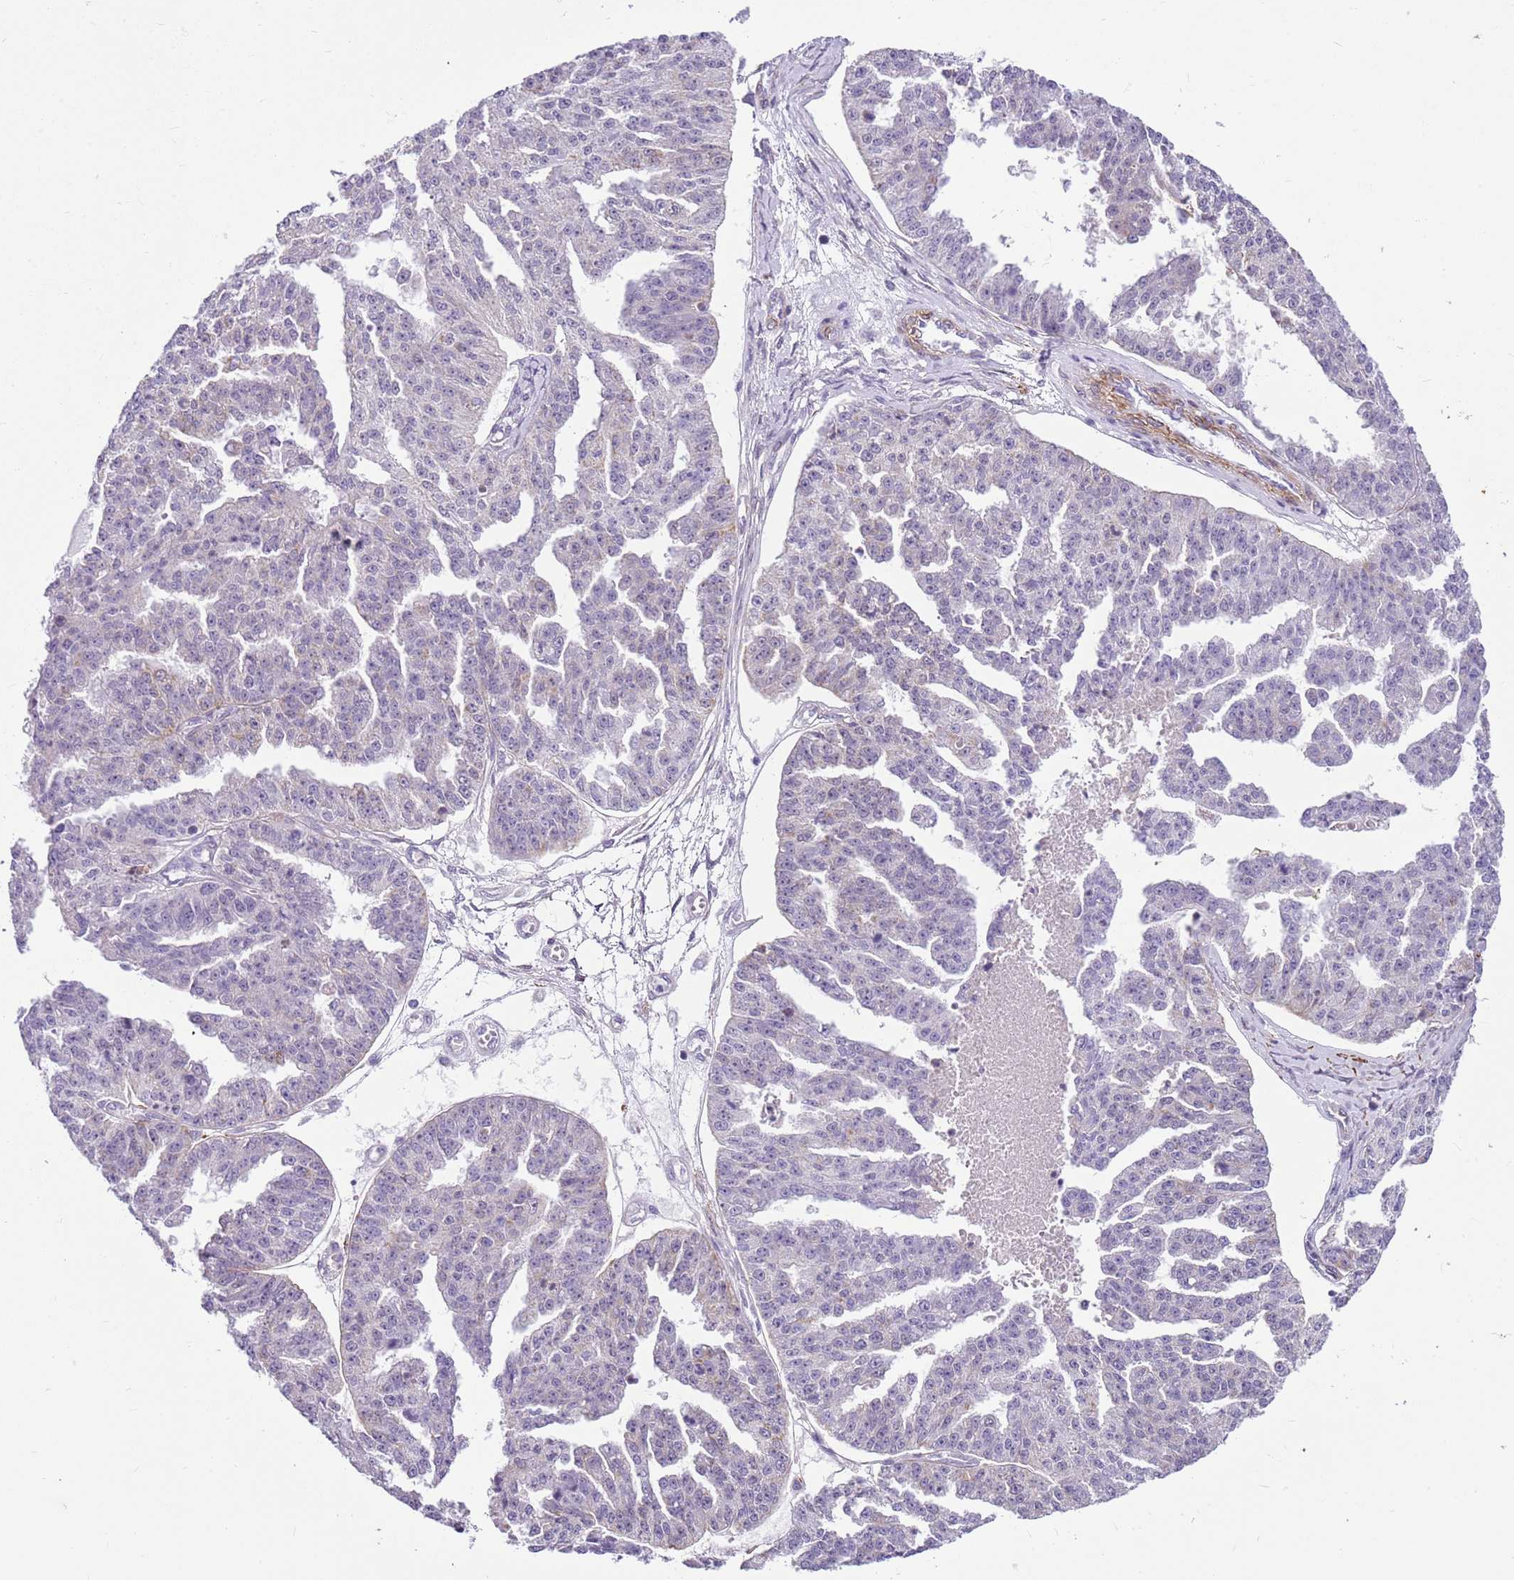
{"staining": {"intensity": "negative", "quantity": "none", "location": "none"}, "tissue": "ovarian cancer", "cell_type": "Tumor cells", "image_type": "cancer", "snomed": [{"axis": "morphology", "description": "Cystadenocarcinoma, serous, NOS"}, {"axis": "topography", "description": "Ovary"}], "caption": "Micrograph shows no protein expression in tumor cells of ovarian cancer (serous cystadenocarcinoma) tissue. The staining is performed using DAB brown chromogen with nuclei counter-stained in using hematoxylin.", "gene": "SMIM4", "patient": {"sex": "female", "age": 58}}